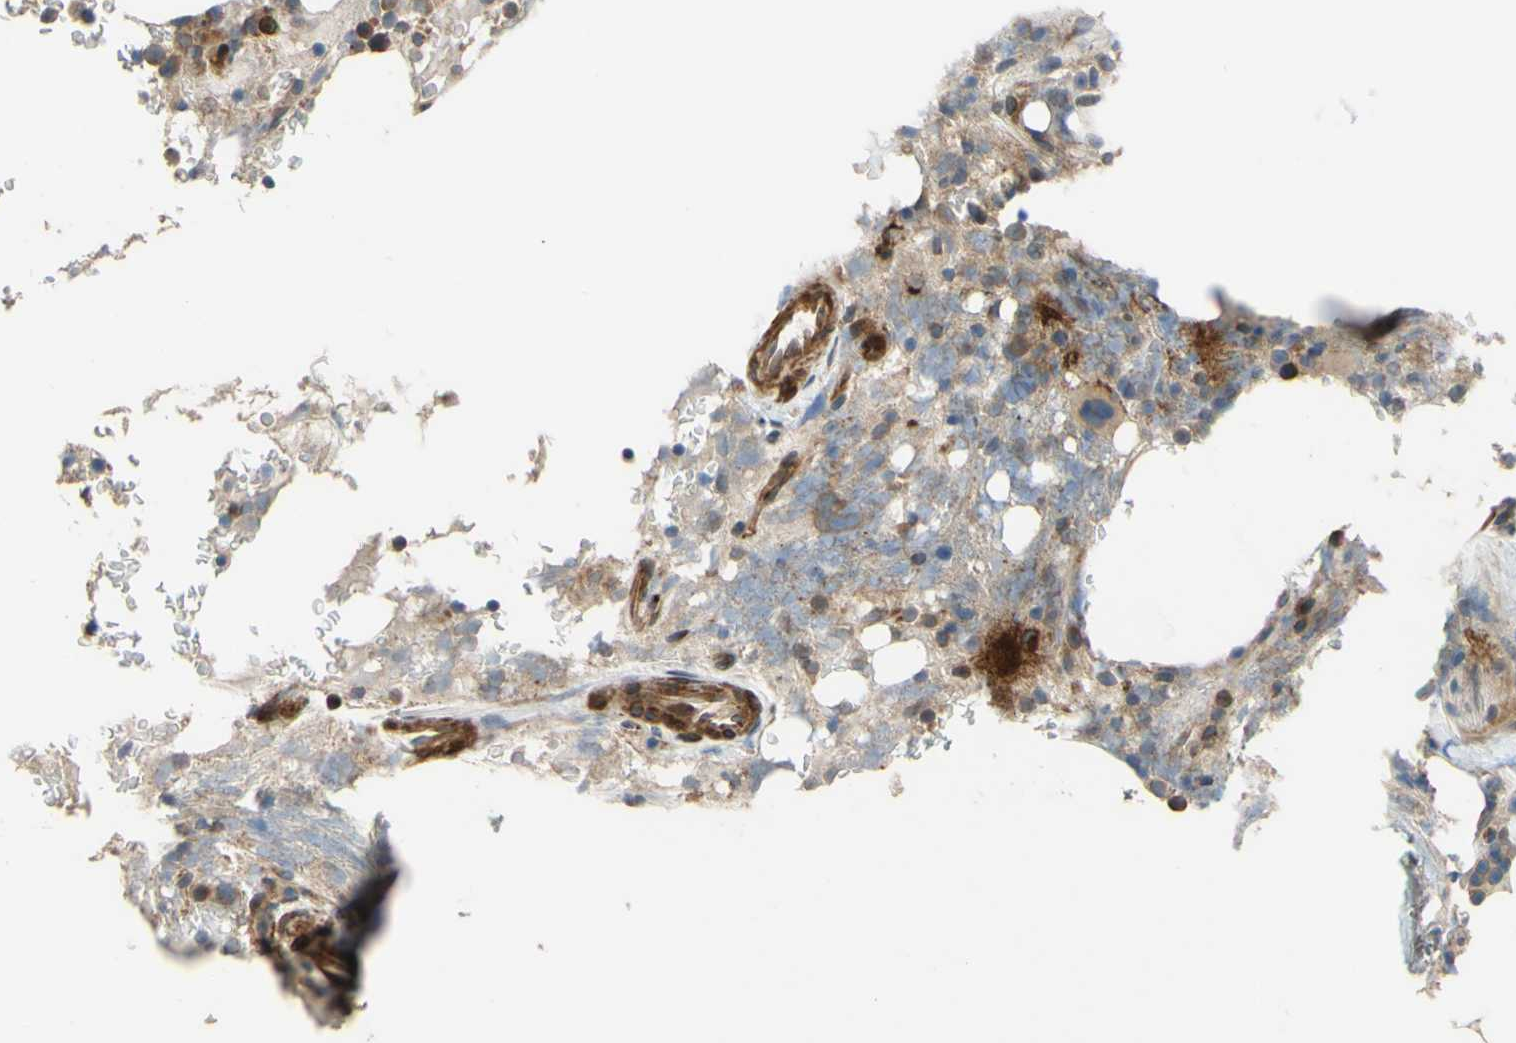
{"staining": {"intensity": "moderate", "quantity": "<25%", "location": "cytoplasmic/membranous"}, "tissue": "bone marrow", "cell_type": "Hematopoietic cells", "image_type": "normal", "snomed": [{"axis": "morphology", "description": "Normal tissue, NOS"}, {"axis": "topography", "description": "Bone marrow"}], "caption": "Unremarkable bone marrow reveals moderate cytoplasmic/membranous staining in approximately <25% of hematopoietic cells.", "gene": "SPTLC1", "patient": {"sex": "female", "age": 73}}